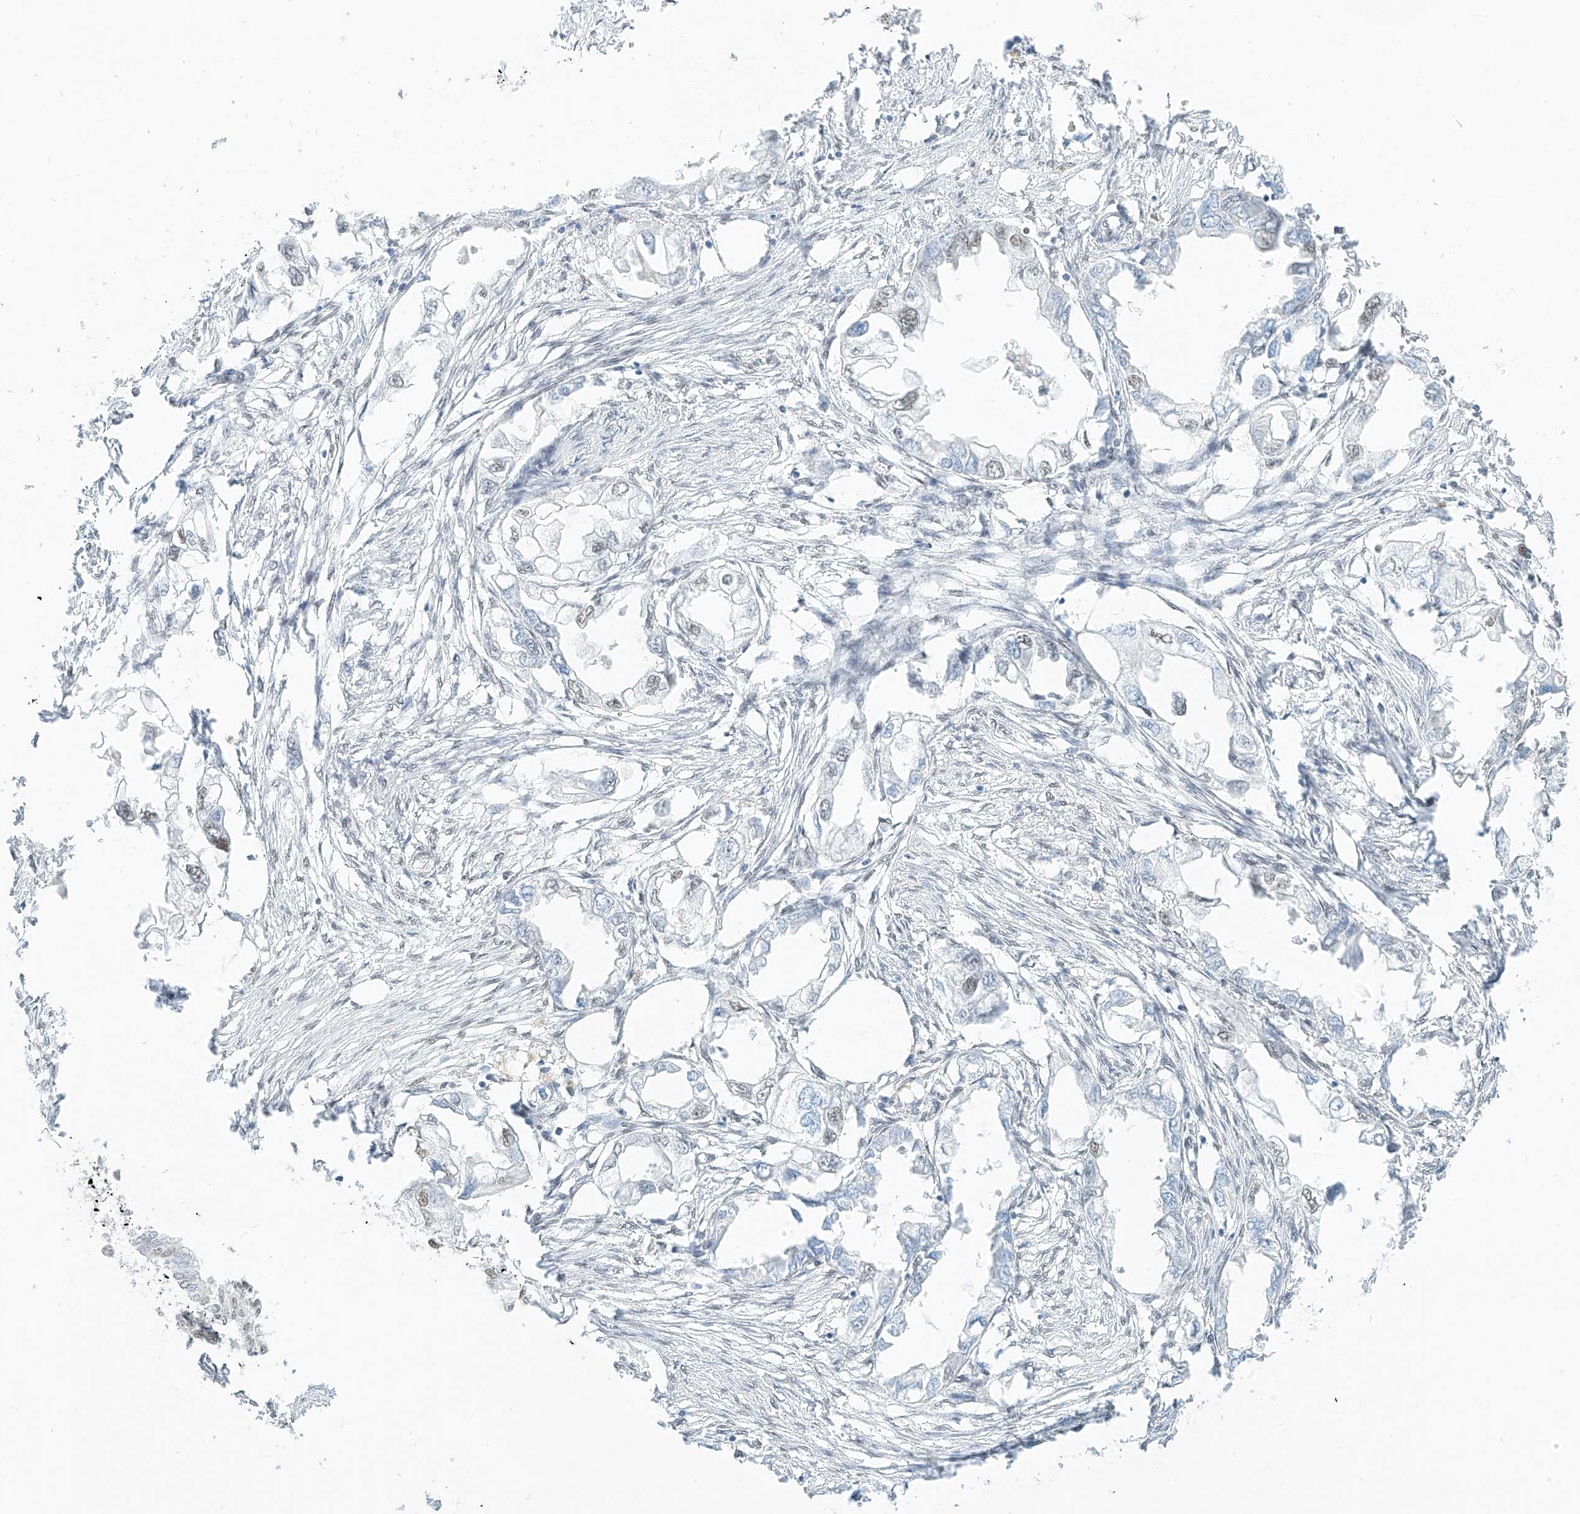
{"staining": {"intensity": "negative", "quantity": "none", "location": "none"}, "tissue": "endometrial cancer", "cell_type": "Tumor cells", "image_type": "cancer", "snomed": [{"axis": "morphology", "description": "Adenocarcinoma, NOS"}, {"axis": "morphology", "description": "Adenocarcinoma, metastatic, NOS"}, {"axis": "topography", "description": "Adipose tissue"}, {"axis": "topography", "description": "Endometrium"}], "caption": "Tumor cells are negative for brown protein staining in adenocarcinoma (endometrial). (DAB immunohistochemistry (IHC) with hematoxylin counter stain).", "gene": "PGC", "patient": {"sex": "female", "age": 67}}